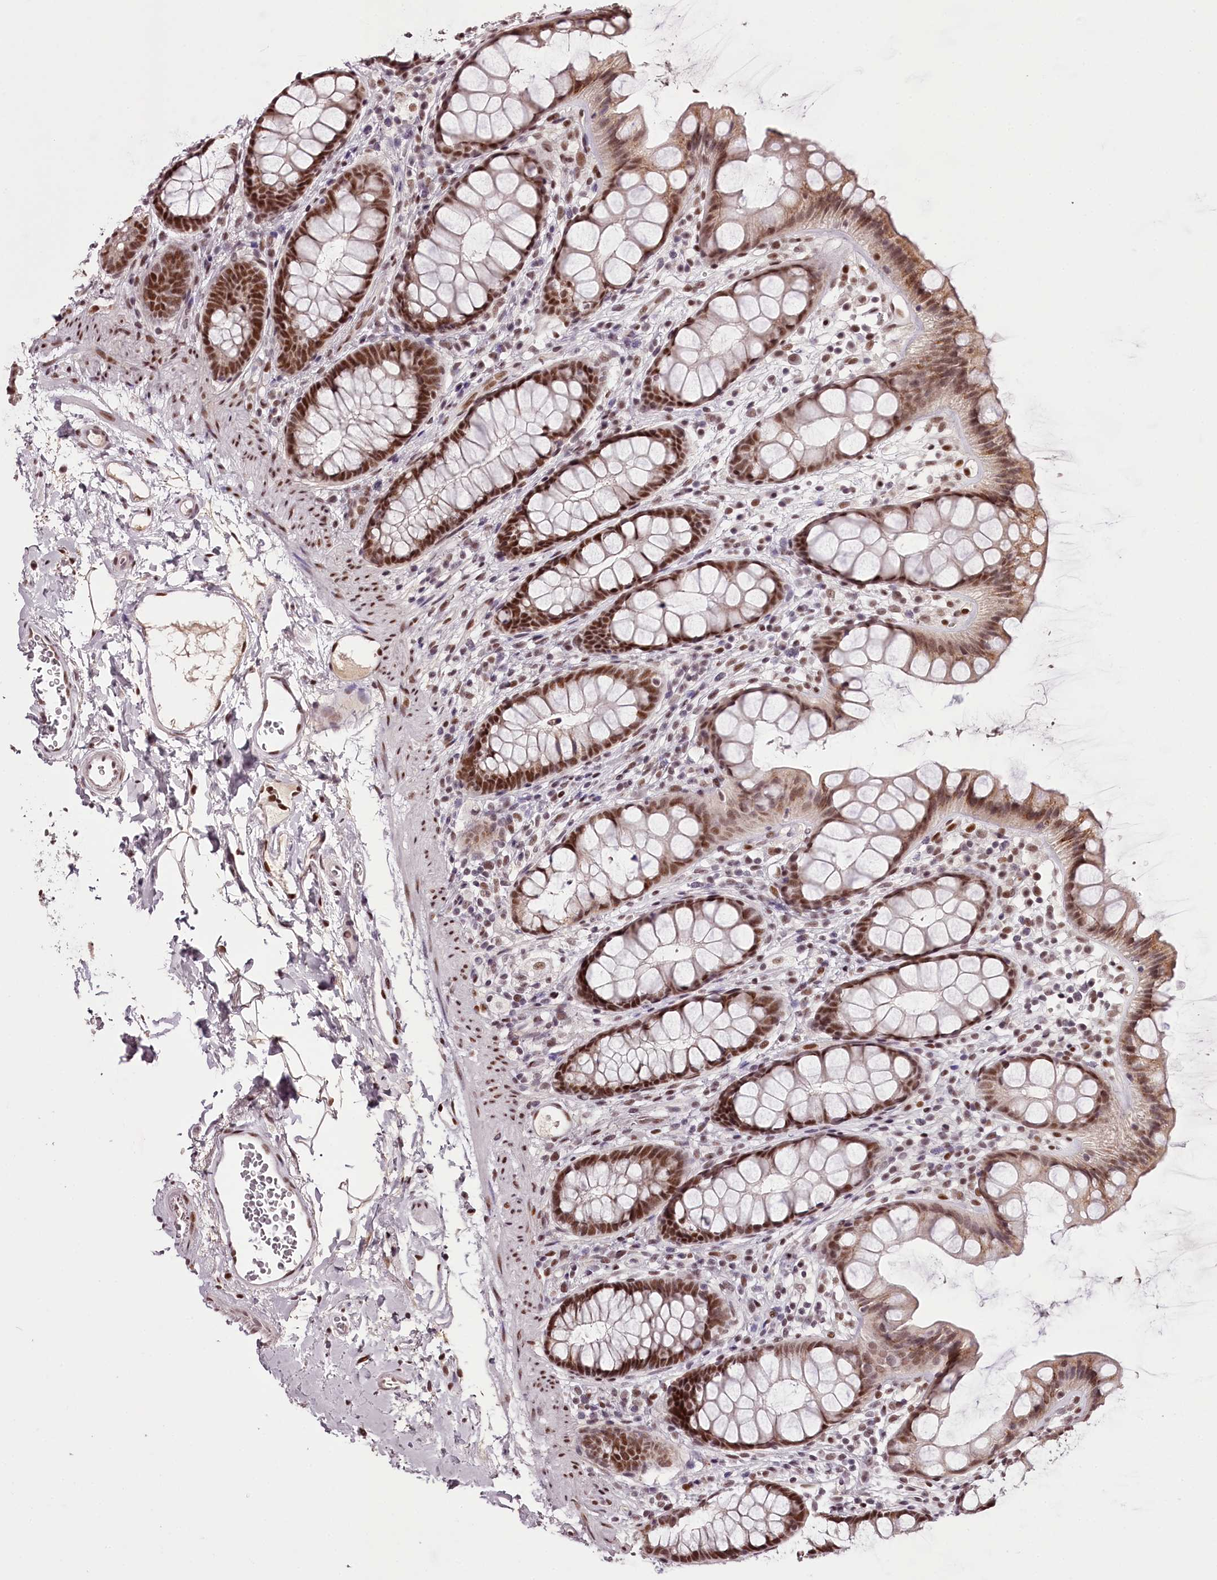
{"staining": {"intensity": "moderate", "quantity": ">75%", "location": "cytoplasmic/membranous,nuclear"}, "tissue": "rectum", "cell_type": "Glandular cells", "image_type": "normal", "snomed": [{"axis": "morphology", "description": "Normal tissue, NOS"}, {"axis": "topography", "description": "Rectum"}], "caption": "Glandular cells show medium levels of moderate cytoplasmic/membranous,nuclear positivity in about >75% of cells in normal human rectum.", "gene": "TTC33", "patient": {"sex": "female", "age": 65}}